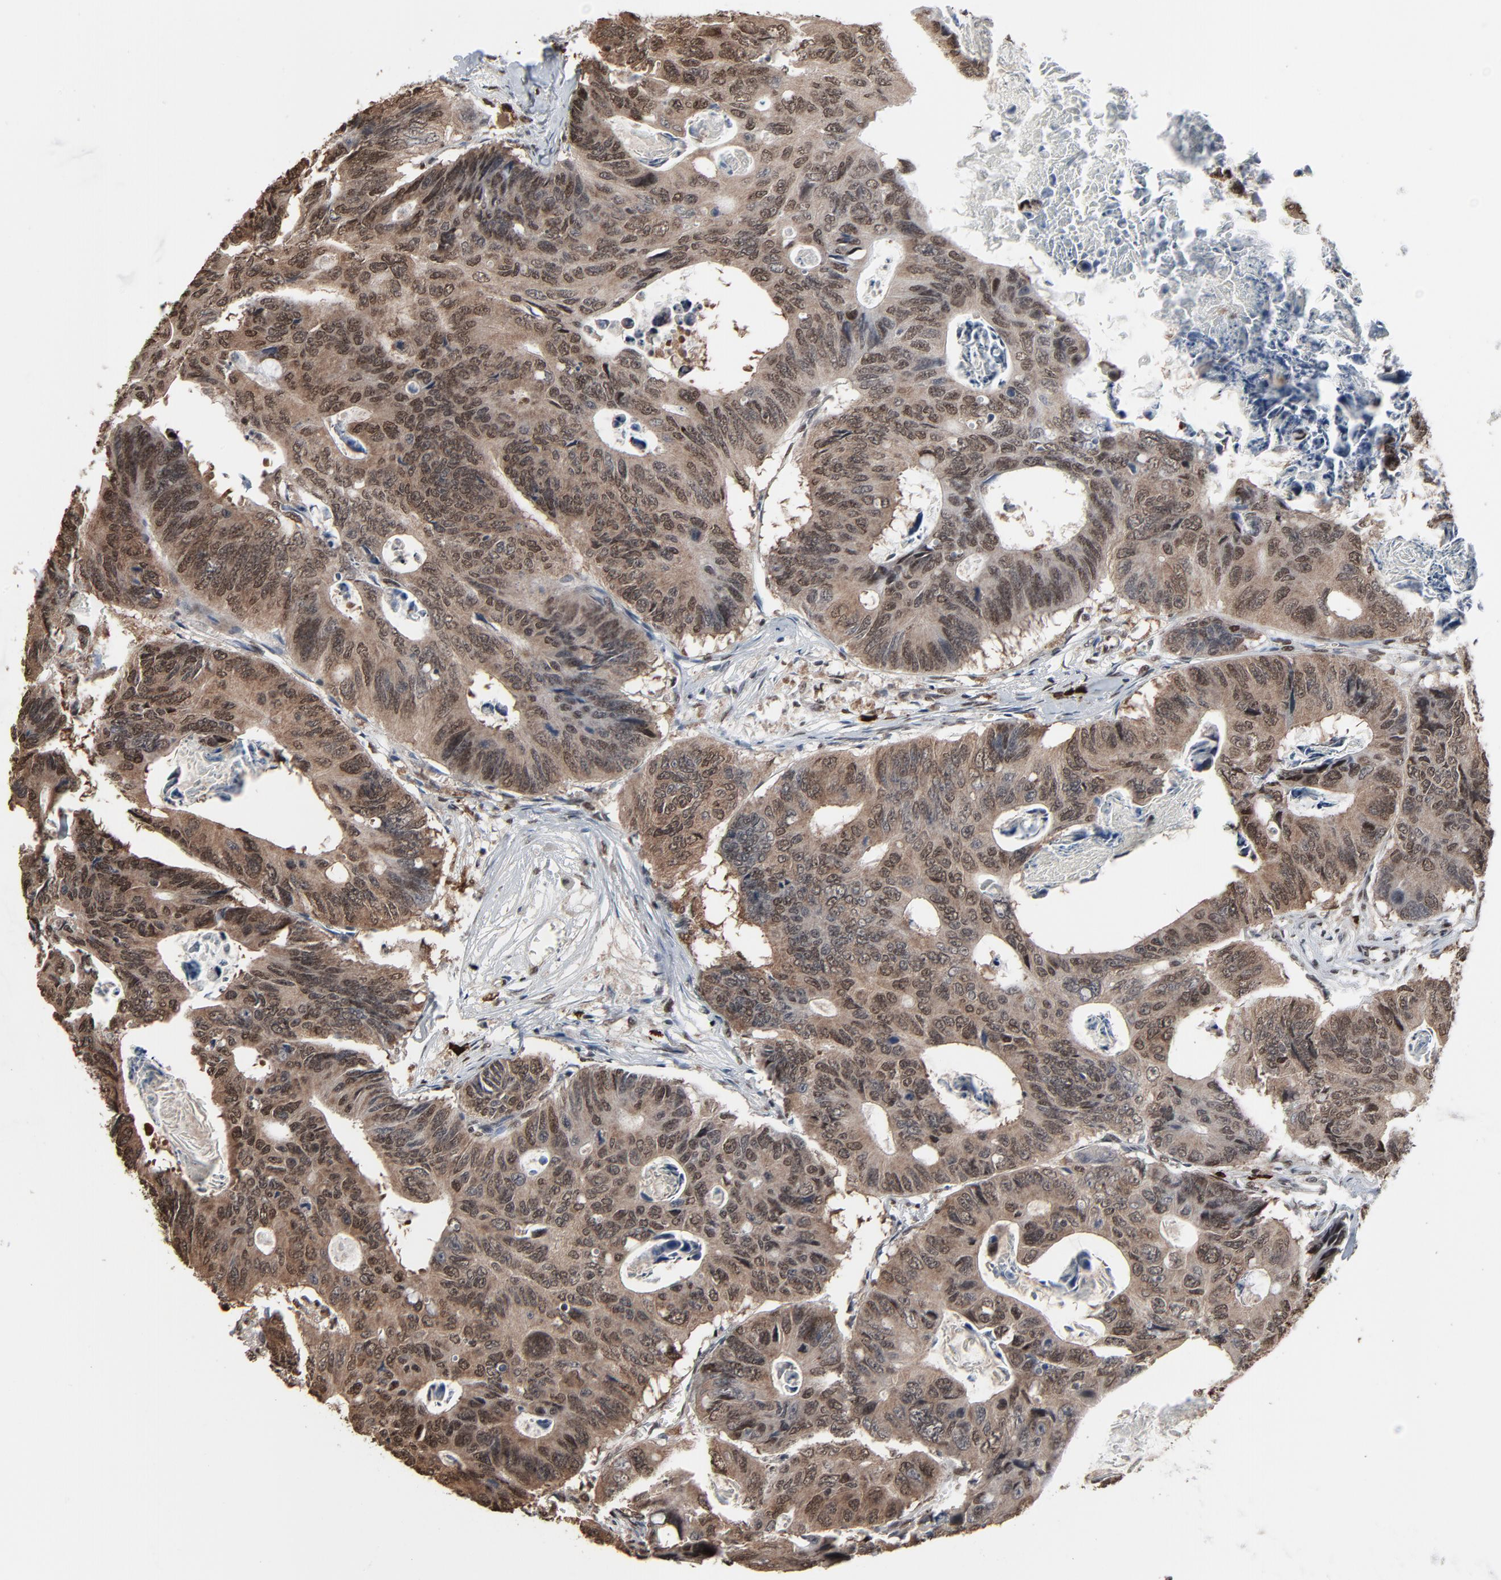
{"staining": {"intensity": "moderate", "quantity": ">75%", "location": "cytoplasmic/membranous,nuclear"}, "tissue": "colorectal cancer", "cell_type": "Tumor cells", "image_type": "cancer", "snomed": [{"axis": "morphology", "description": "Adenocarcinoma, NOS"}, {"axis": "topography", "description": "Colon"}], "caption": "Immunohistochemical staining of colorectal adenocarcinoma displays medium levels of moderate cytoplasmic/membranous and nuclear expression in about >75% of tumor cells.", "gene": "MEIS2", "patient": {"sex": "female", "age": 55}}